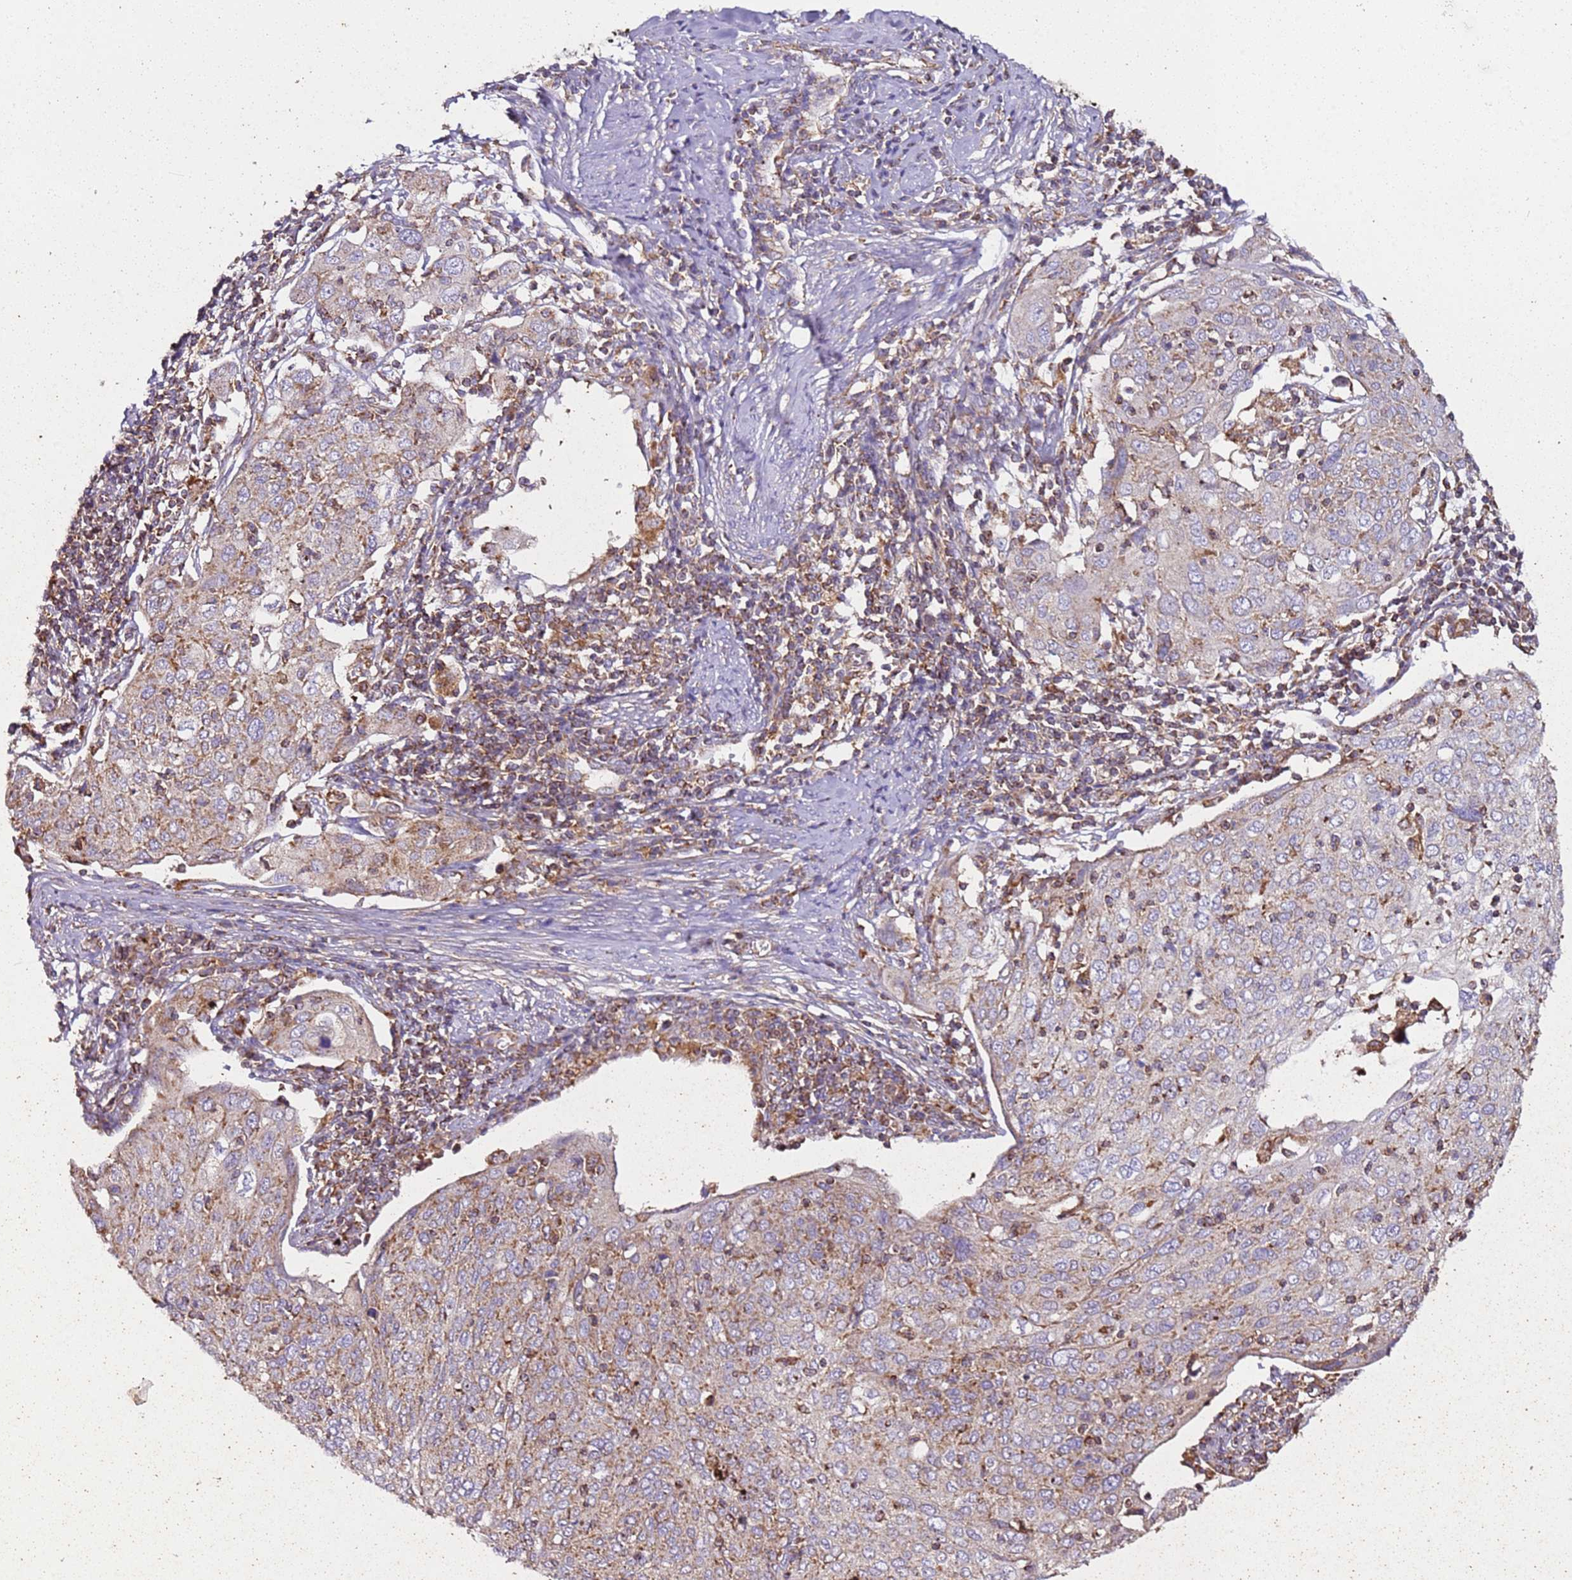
{"staining": {"intensity": "weak", "quantity": "25%-75%", "location": "cytoplasmic/membranous"}, "tissue": "cervical cancer", "cell_type": "Tumor cells", "image_type": "cancer", "snomed": [{"axis": "morphology", "description": "Squamous cell carcinoma, NOS"}, {"axis": "topography", "description": "Cervix"}], "caption": "High-power microscopy captured an IHC histopathology image of cervical squamous cell carcinoma, revealing weak cytoplasmic/membranous positivity in about 25%-75% of tumor cells.", "gene": "RMND5A", "patient": {"sex": "female", "age": 67}}